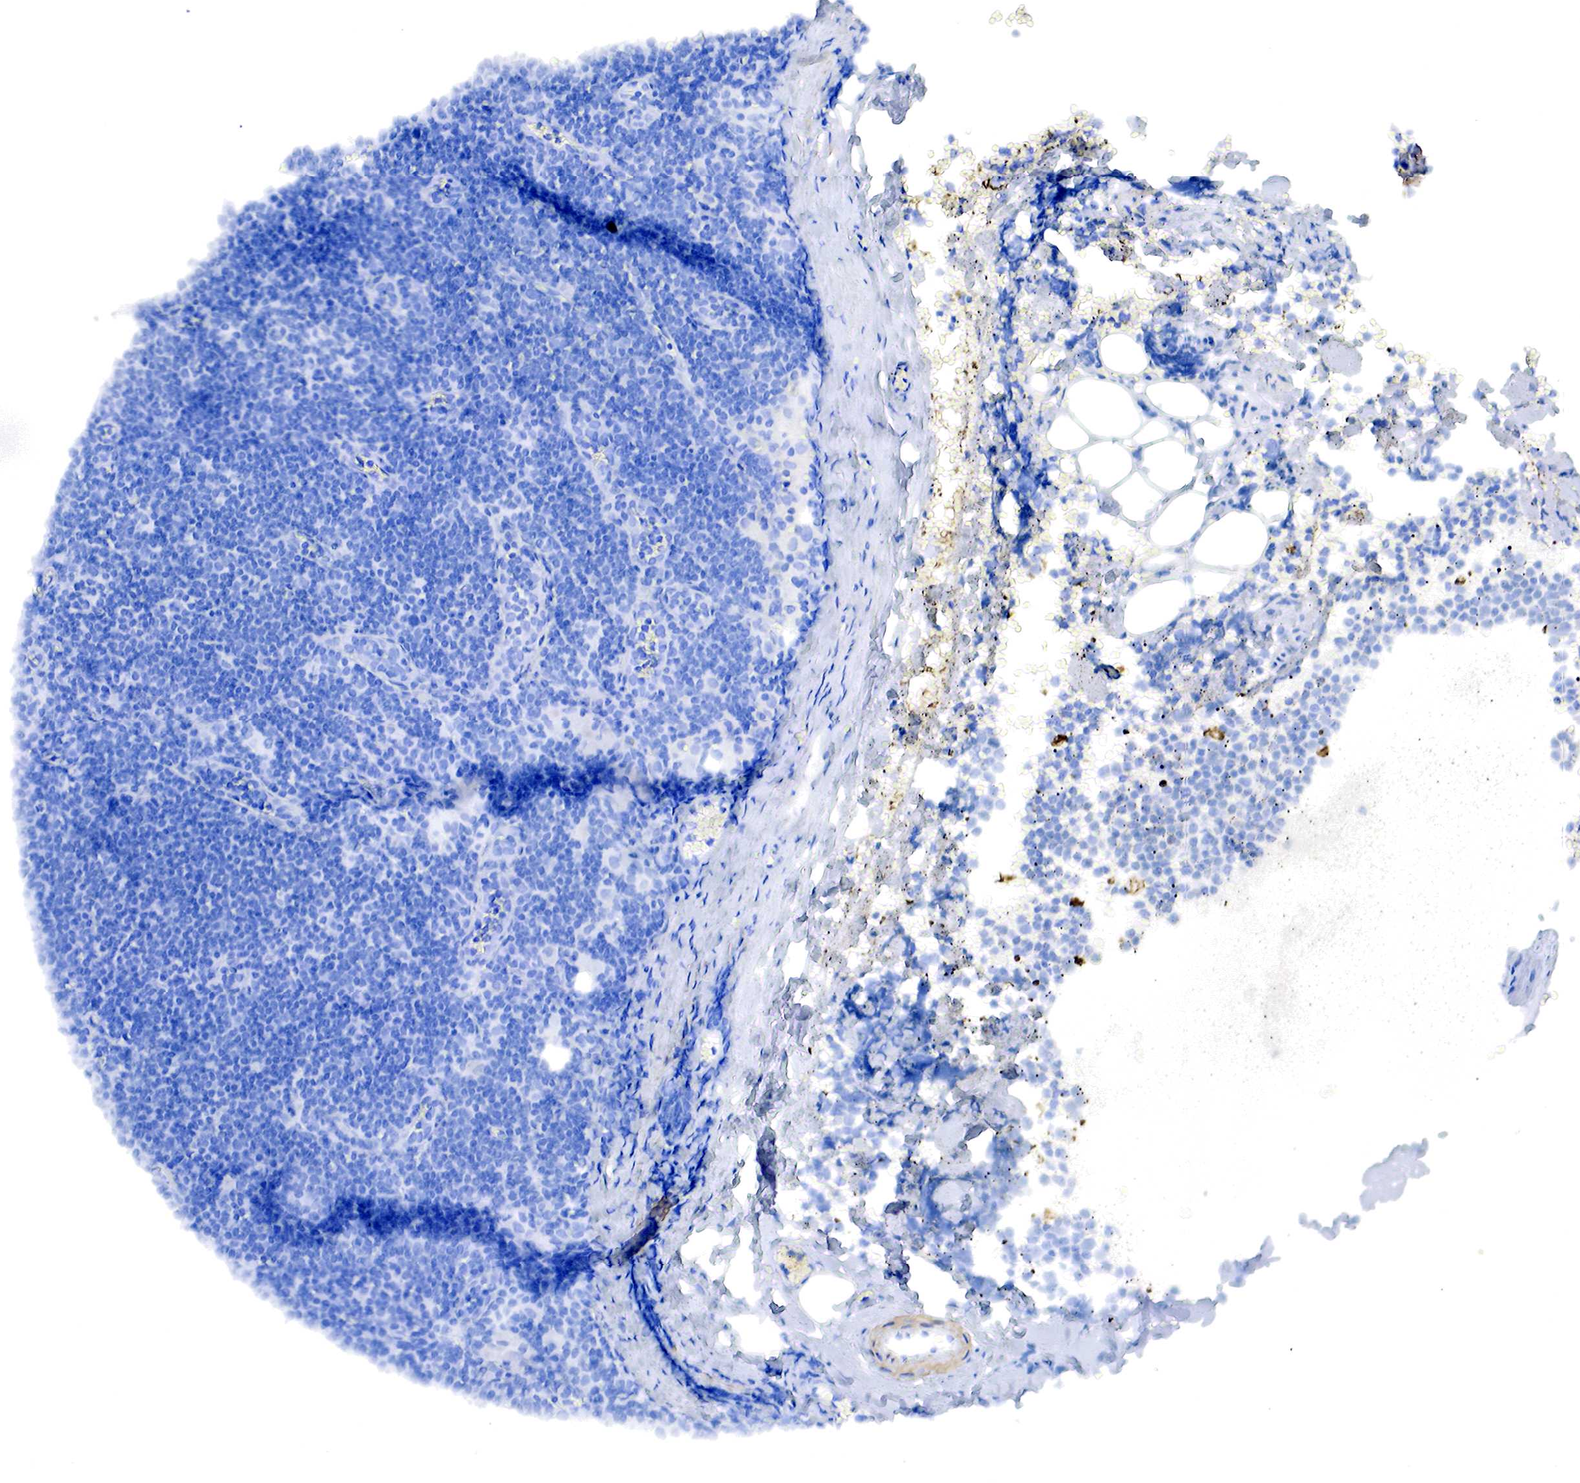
{"staining": {"intensity": "negative", "quantity": "none", "location": "none"}, "tissue": "lymphoma", "cell_type": "Tumor cells", "image_type": "cancer", "snomed": [{"axis": "morphology", "description": "Malignant lymphoma, non-Hodgkin's type, Low grade"}, {"axis": "topography", "description": "Lymph node"}], "caption": "High power microscopy micrograph of an immunohistochemistry photomicrograph of low-grade malignant lymphoma, non-Hodgkin's type, revealing no significant staining in tumor cells. (Brightfield microscopy of DAB IHC at high magnification).", "gene": "TPM1", "patient": {"sex": "male", "age": 57}}